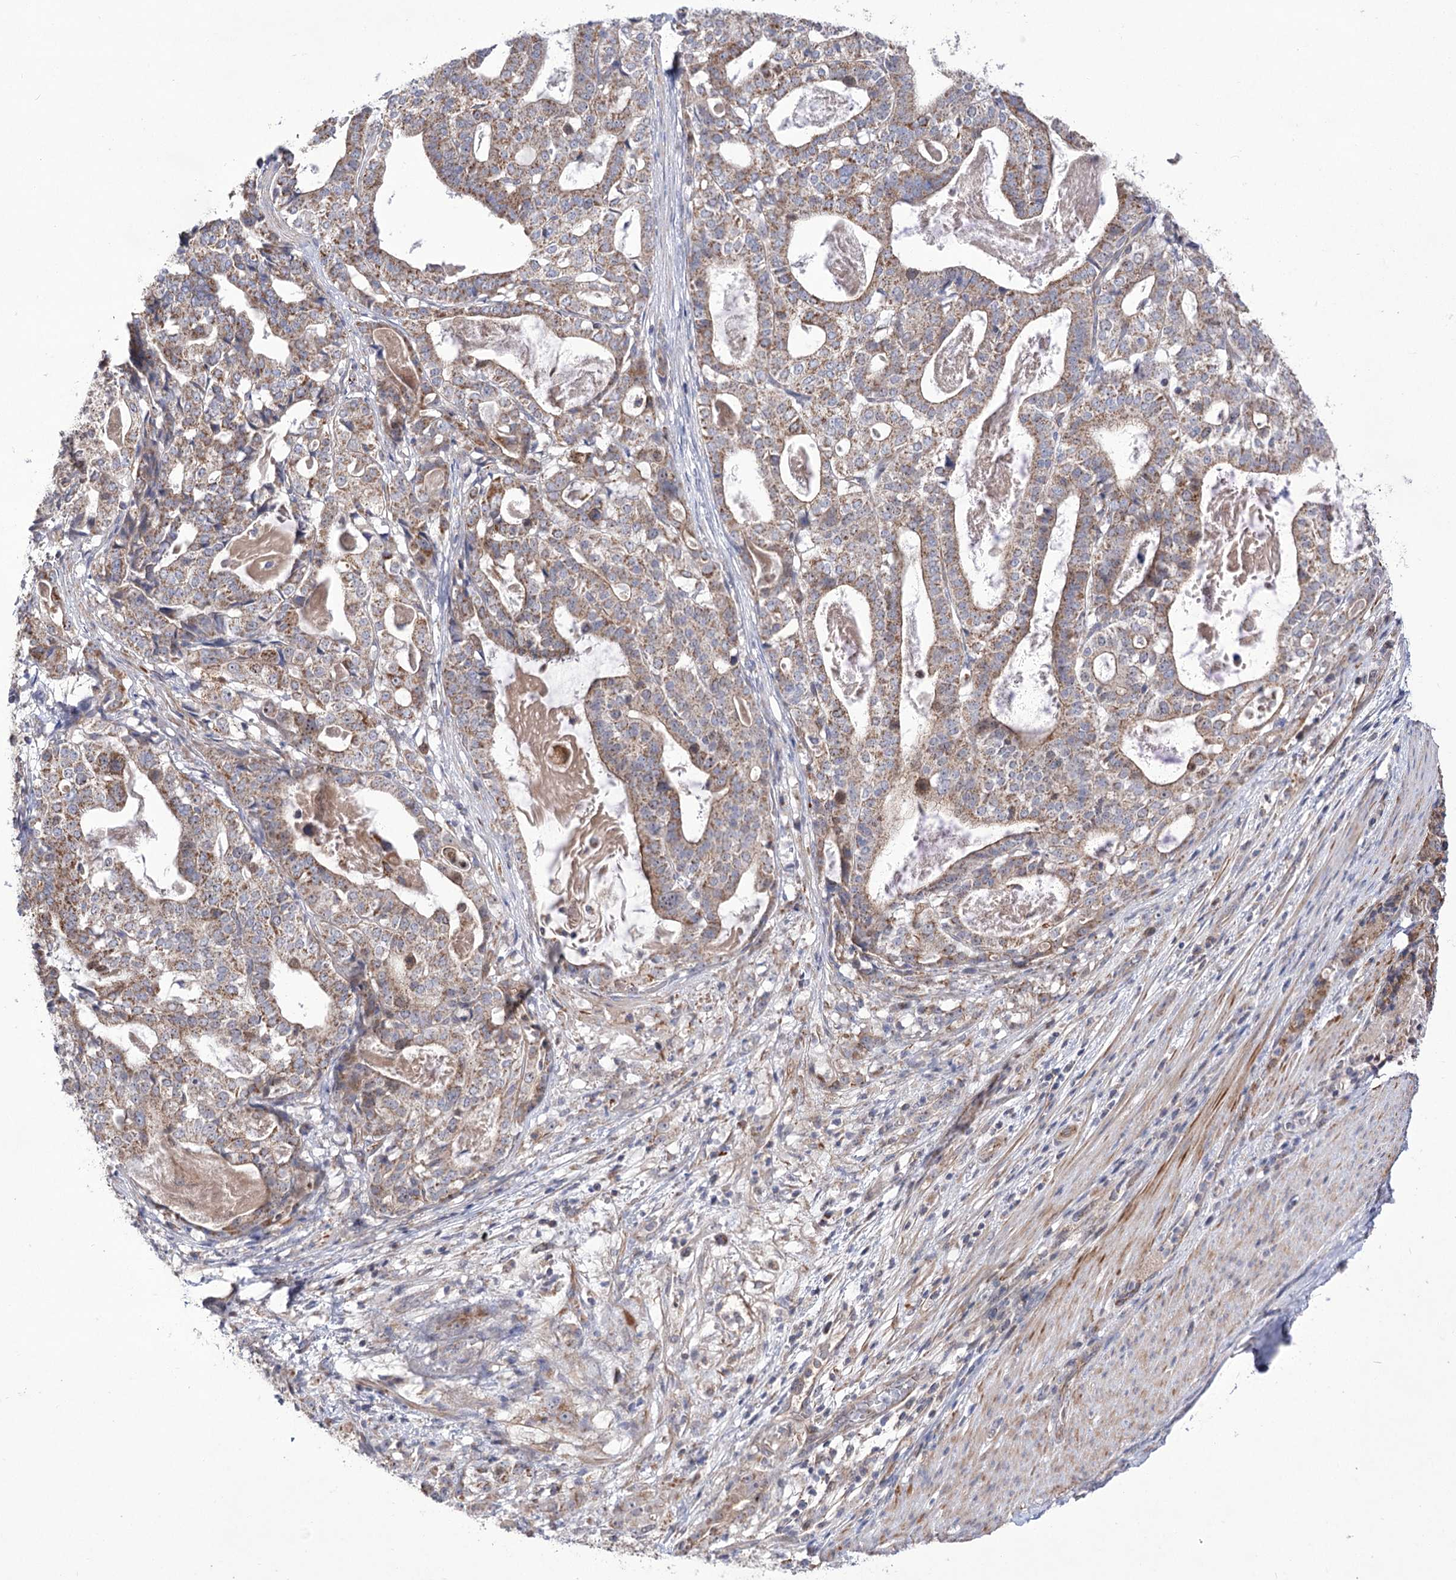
{"staining": {"intensity": "moderate", "quantity": ">75%", "location": "cytoplasmic/membranous"}, "tissue": "stomach cancer", "cell_type": "Tumor cells", "image_type": "cancer", "snomed": [{"axis": "morphology", "description": "Adenocarcinoma, NOS"}, {"axis": "topography", "description": "Stomach"}], "caption": "This photomicrograph shows stomach cancer (adenocarcinoma) stained with immunohistochemistry to label a protein in brown. The cytoplasmic/membranous of tumor cells show moderate positivity for the protein. Nuclei are counter-stained blue.", "gene": "ECHDC3", "patient": {"sex": "male", "age": 48}}